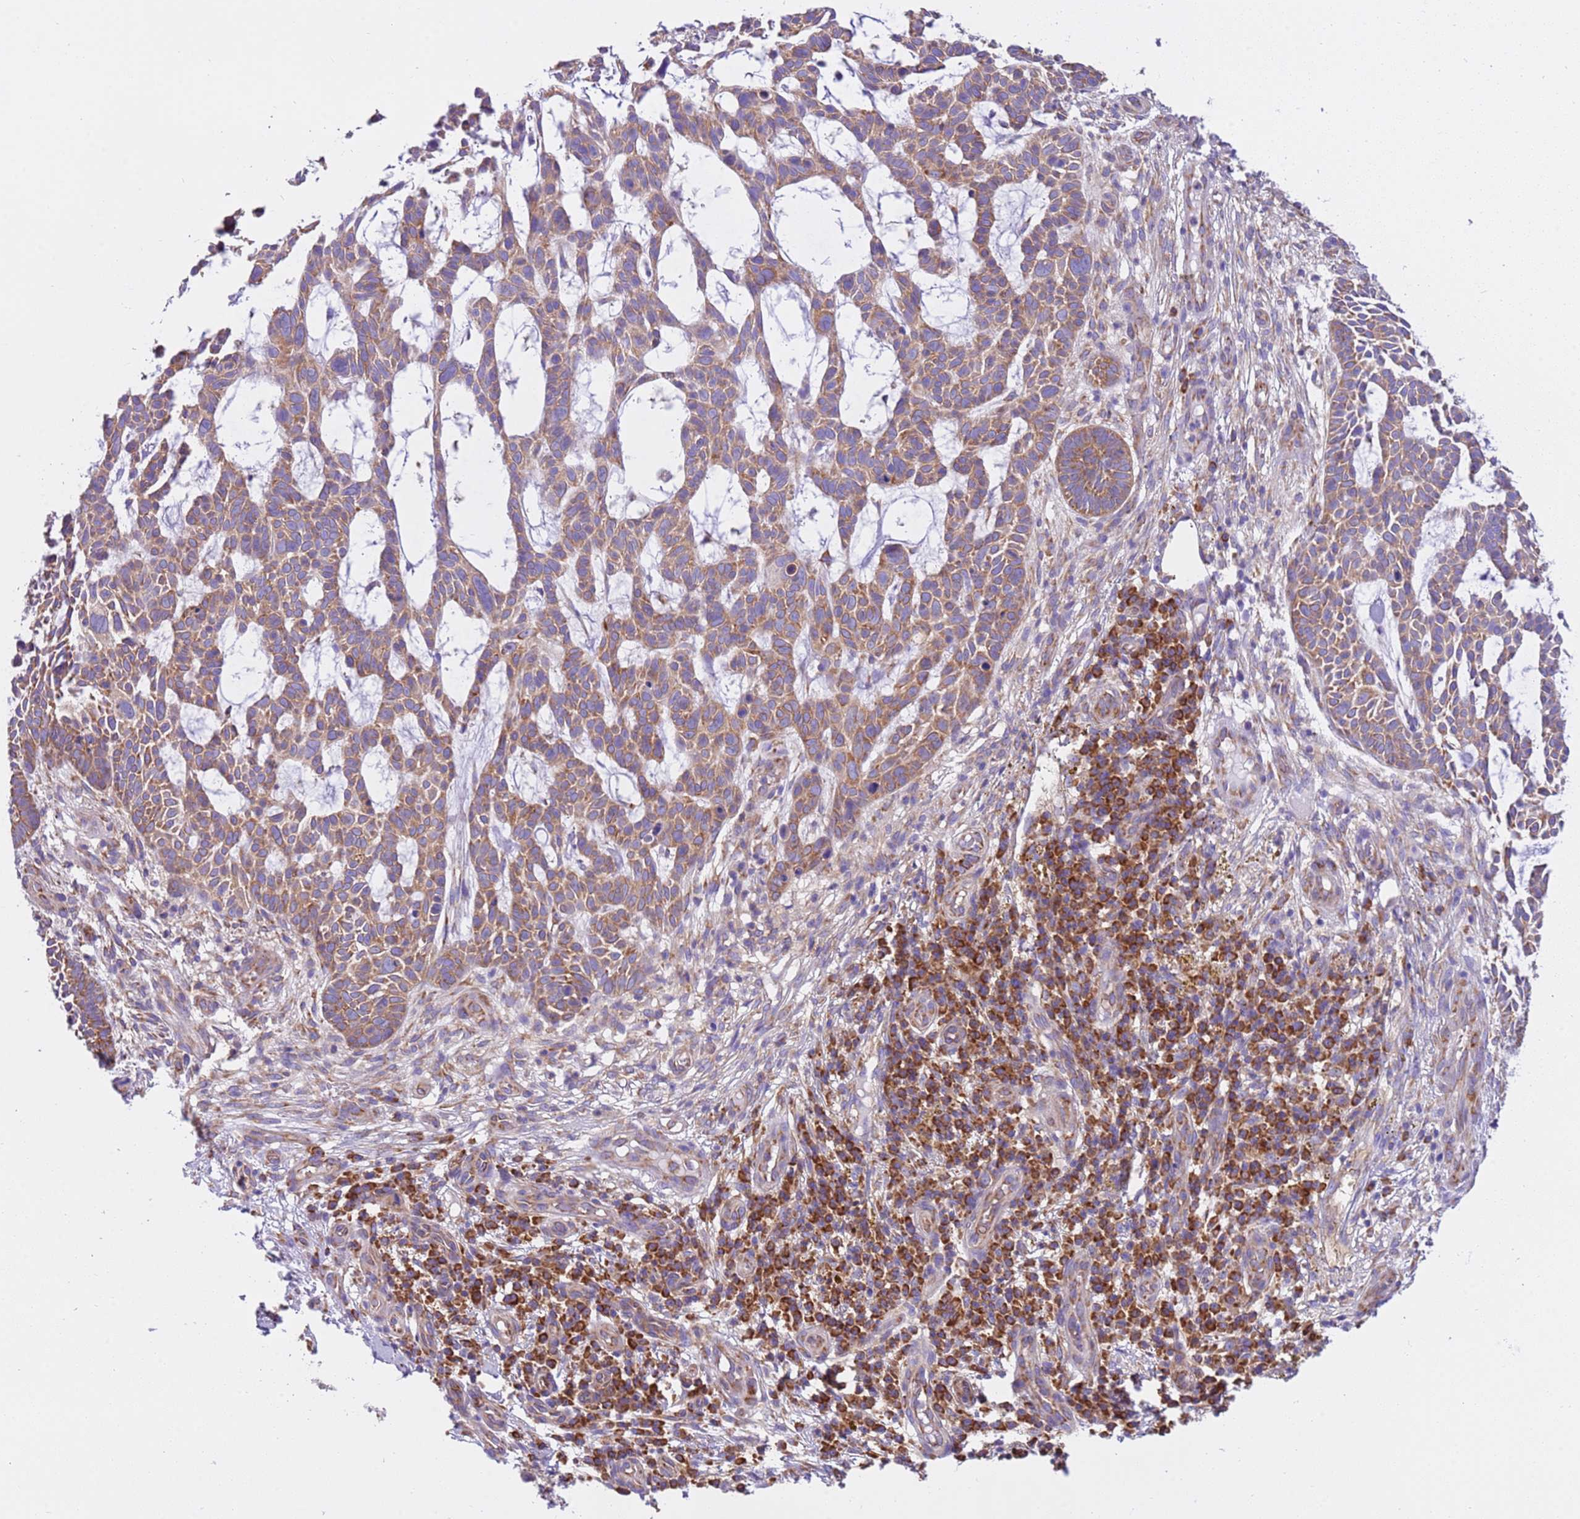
{"staining": {"intensity": "weak", "quantity": ">75%", "location": "cytoplasmic/membranous"}, "tissue": "skin cancer", "cell_type": "Tumor cells", "image_type": "cancer", "snomed": [{"axis": "morphology", "description": "Basal cell carcinoma"}, {"axis": "topography", "description": "Skin"}], "caption": "Weak cytoplasmic/membranous expression for a protein is appreciated in about >75% of tumor cells of skin cancer (basal cell carcinoma) using immunohistochemistry.", "gene": "VARS1", "patient": {"sex": "male", "age": 89}}